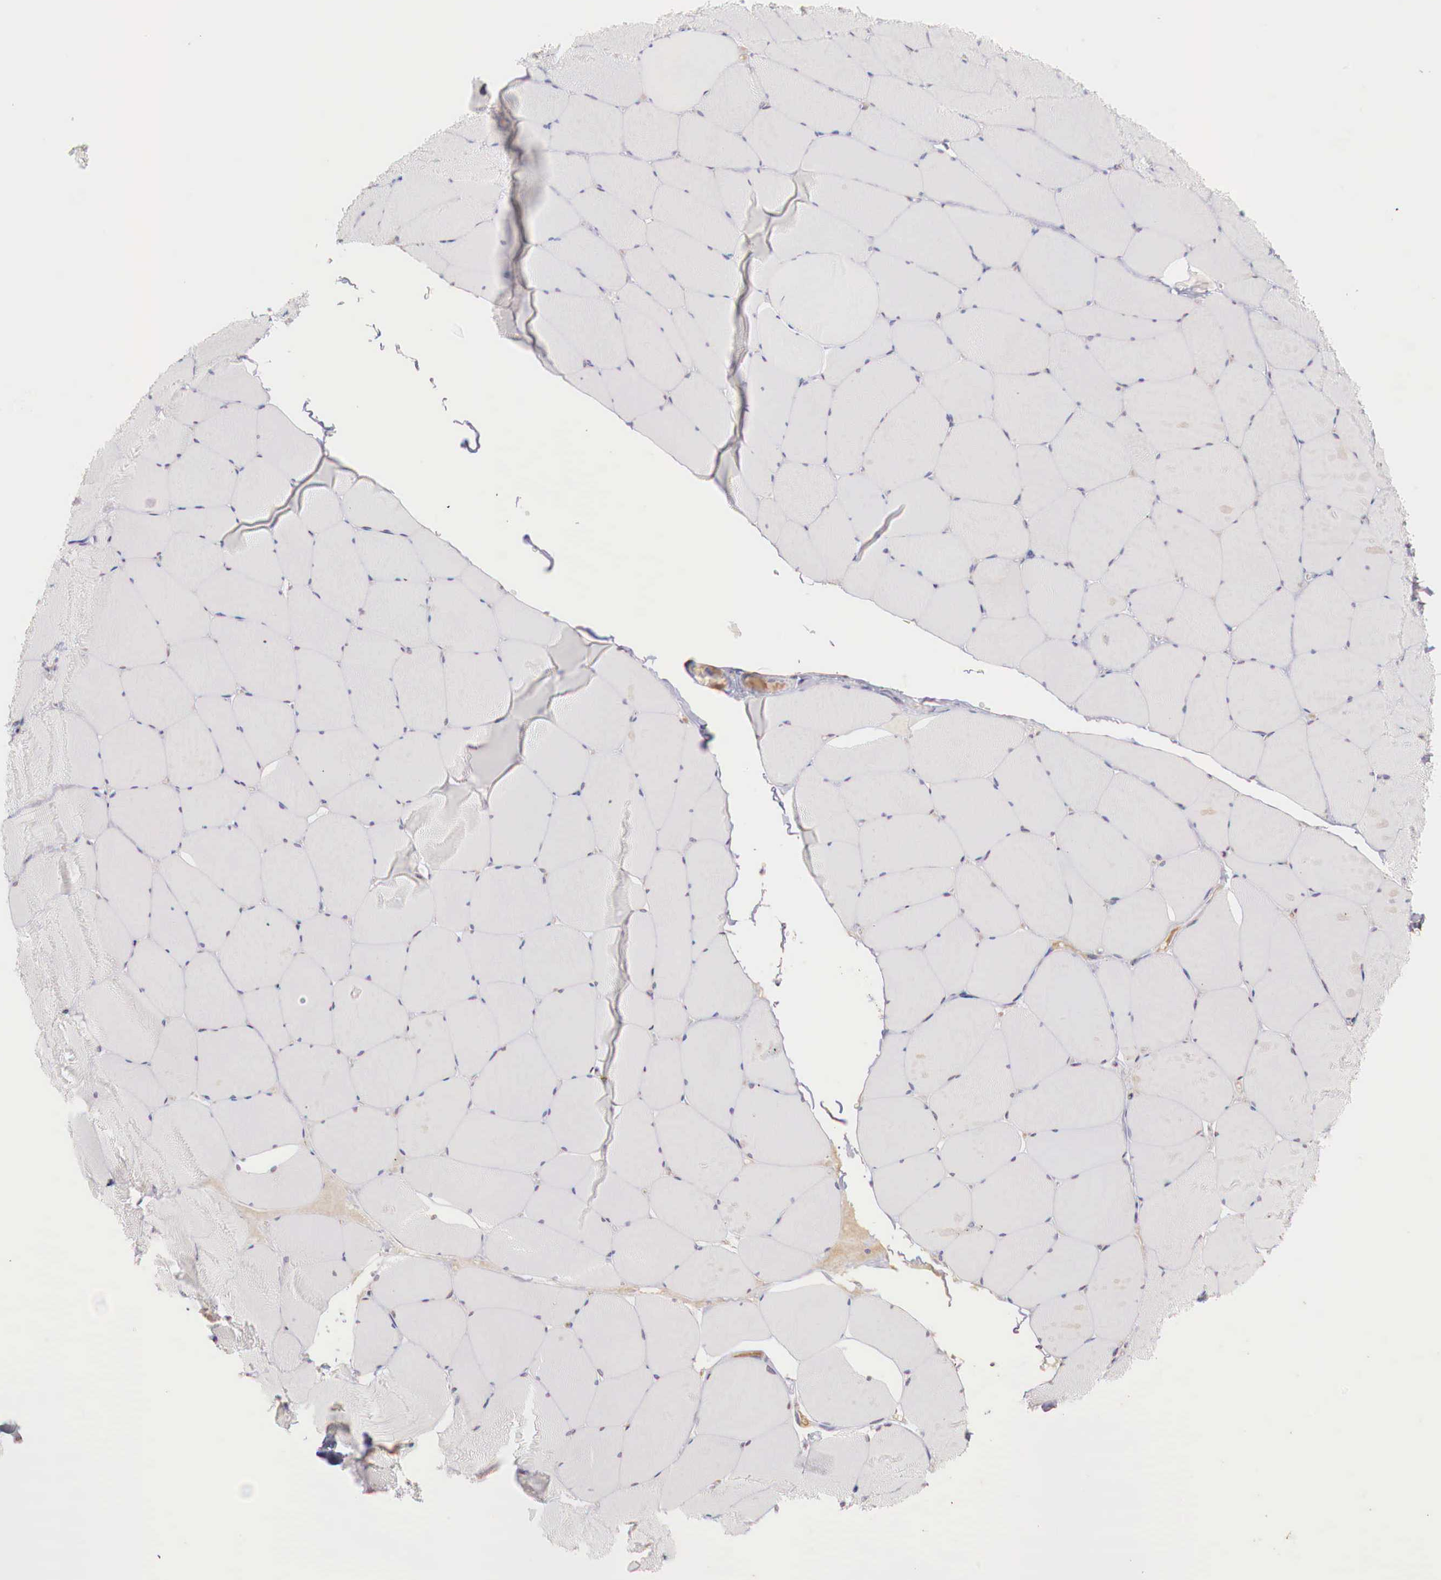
{"staining": {"intensity": "negative", "quantity": "none", "location": "none"}, "tissue": "skeletal muscle", "cell_type": "Myocytes", "image_type": "normal", "snomed": [{"axis": "morphology", "description": "Normal tissue, NOS"}, {"axis": "topography", "description": "Skeletal muscle"}, {"axis": "topography", "description": "Salivary gland"}], "caption": "This is an IHC image of normal human skeletal muscle. There is no staining in myocytes.", "gene": "XPNPEP2", "patient": {"sex": "male", "age": 62}}